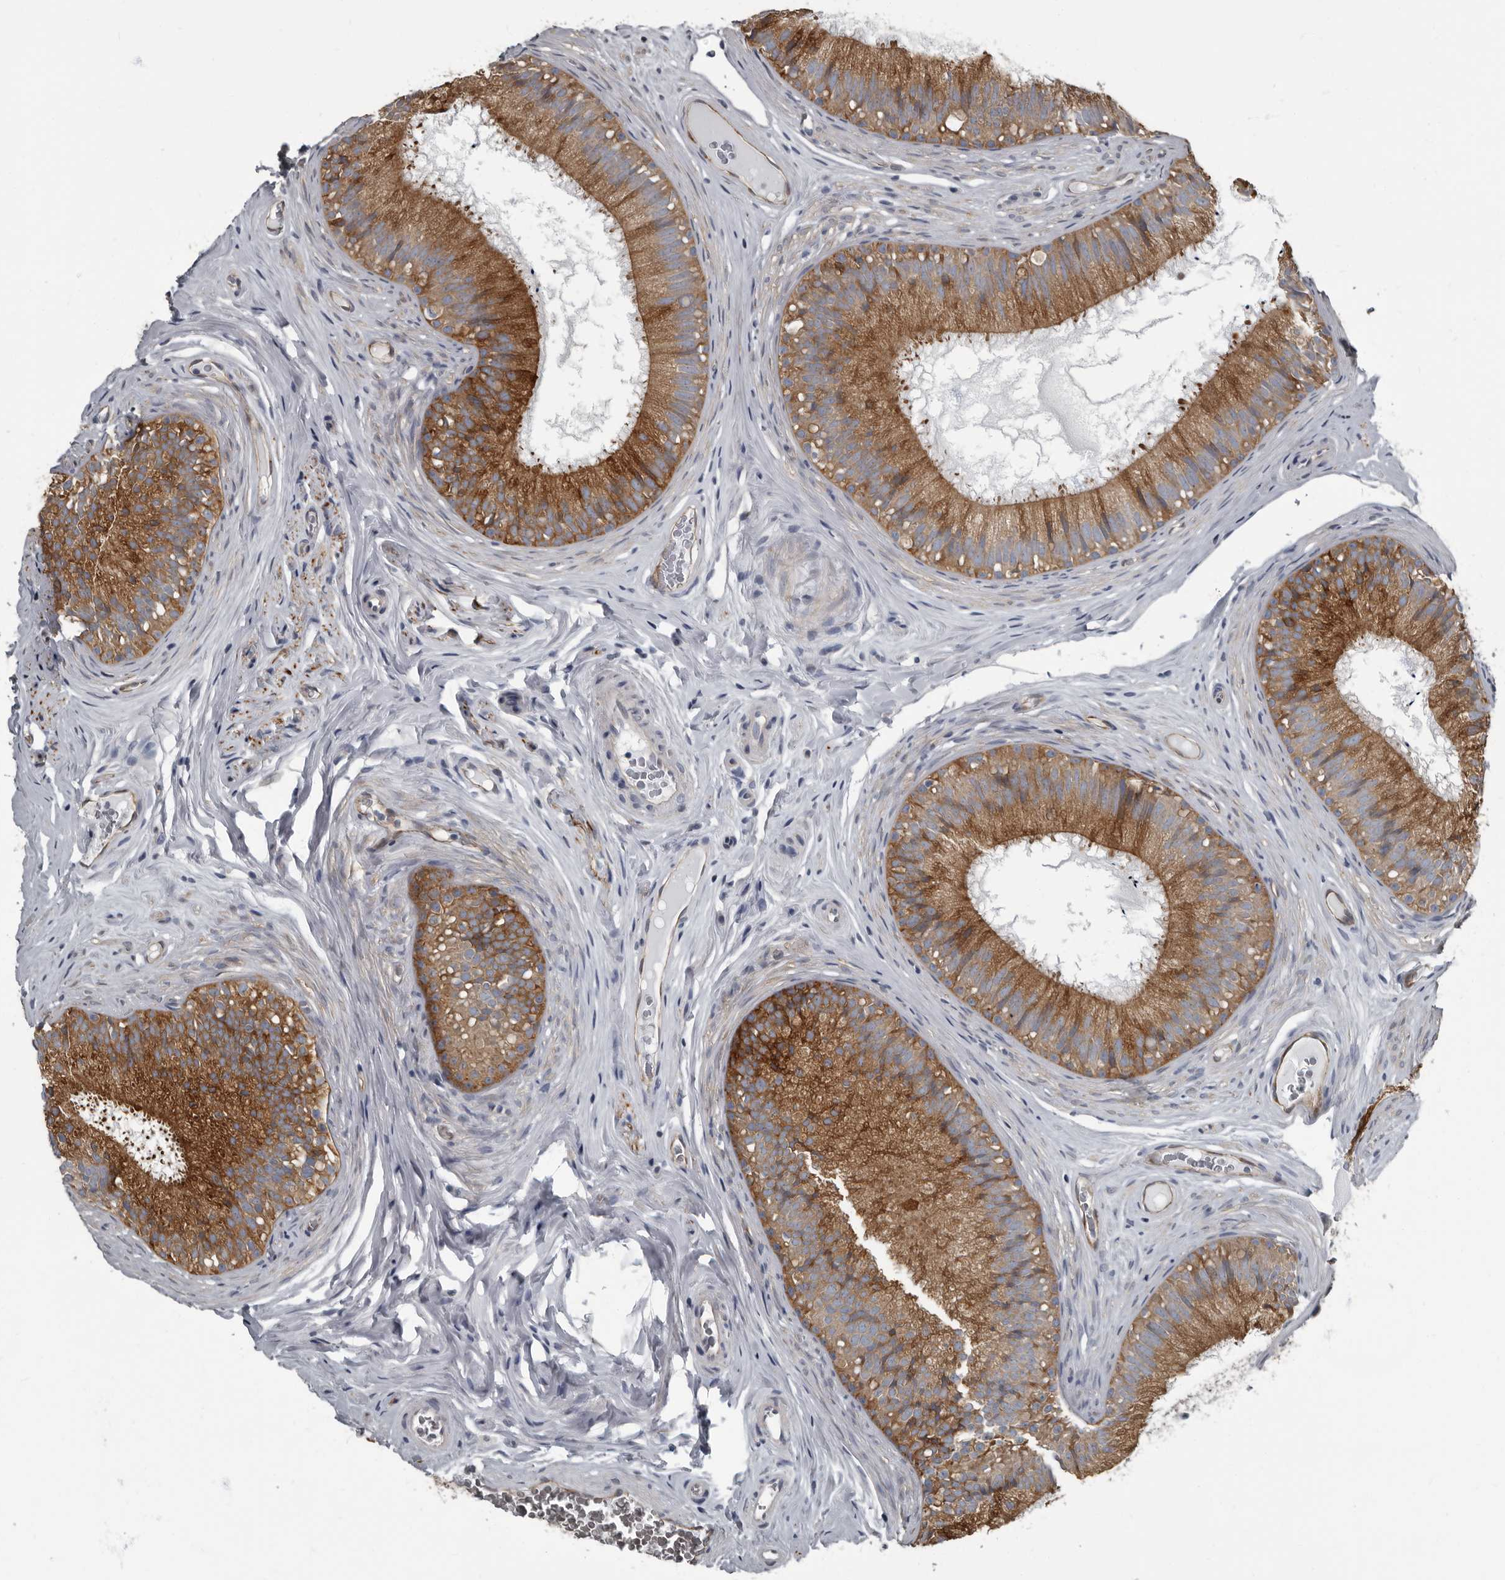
{"staining": {"intensity": "strong", "quantity": ">75%", "location": "cytoplasmic/membranous"}, "tissue": "epididymis", "cell_type": "Glandular cells", "image_type": "normal", "snomed": [{"axis": "morphology", "description": "Normal tissue, NOS"}, {"axis": "topography", "description": "Epididymis"}], "caption": "Immunohistochemistry (IHC) (DAB (3,3'-diaminobenzidine)) staining of normal epididymis reveals strong cytoplasmic/membranous protein expression in approximately >75% of glandular cells.", "gene": "TPD52L1", "patient": {"sex": "male", "age": 29}}